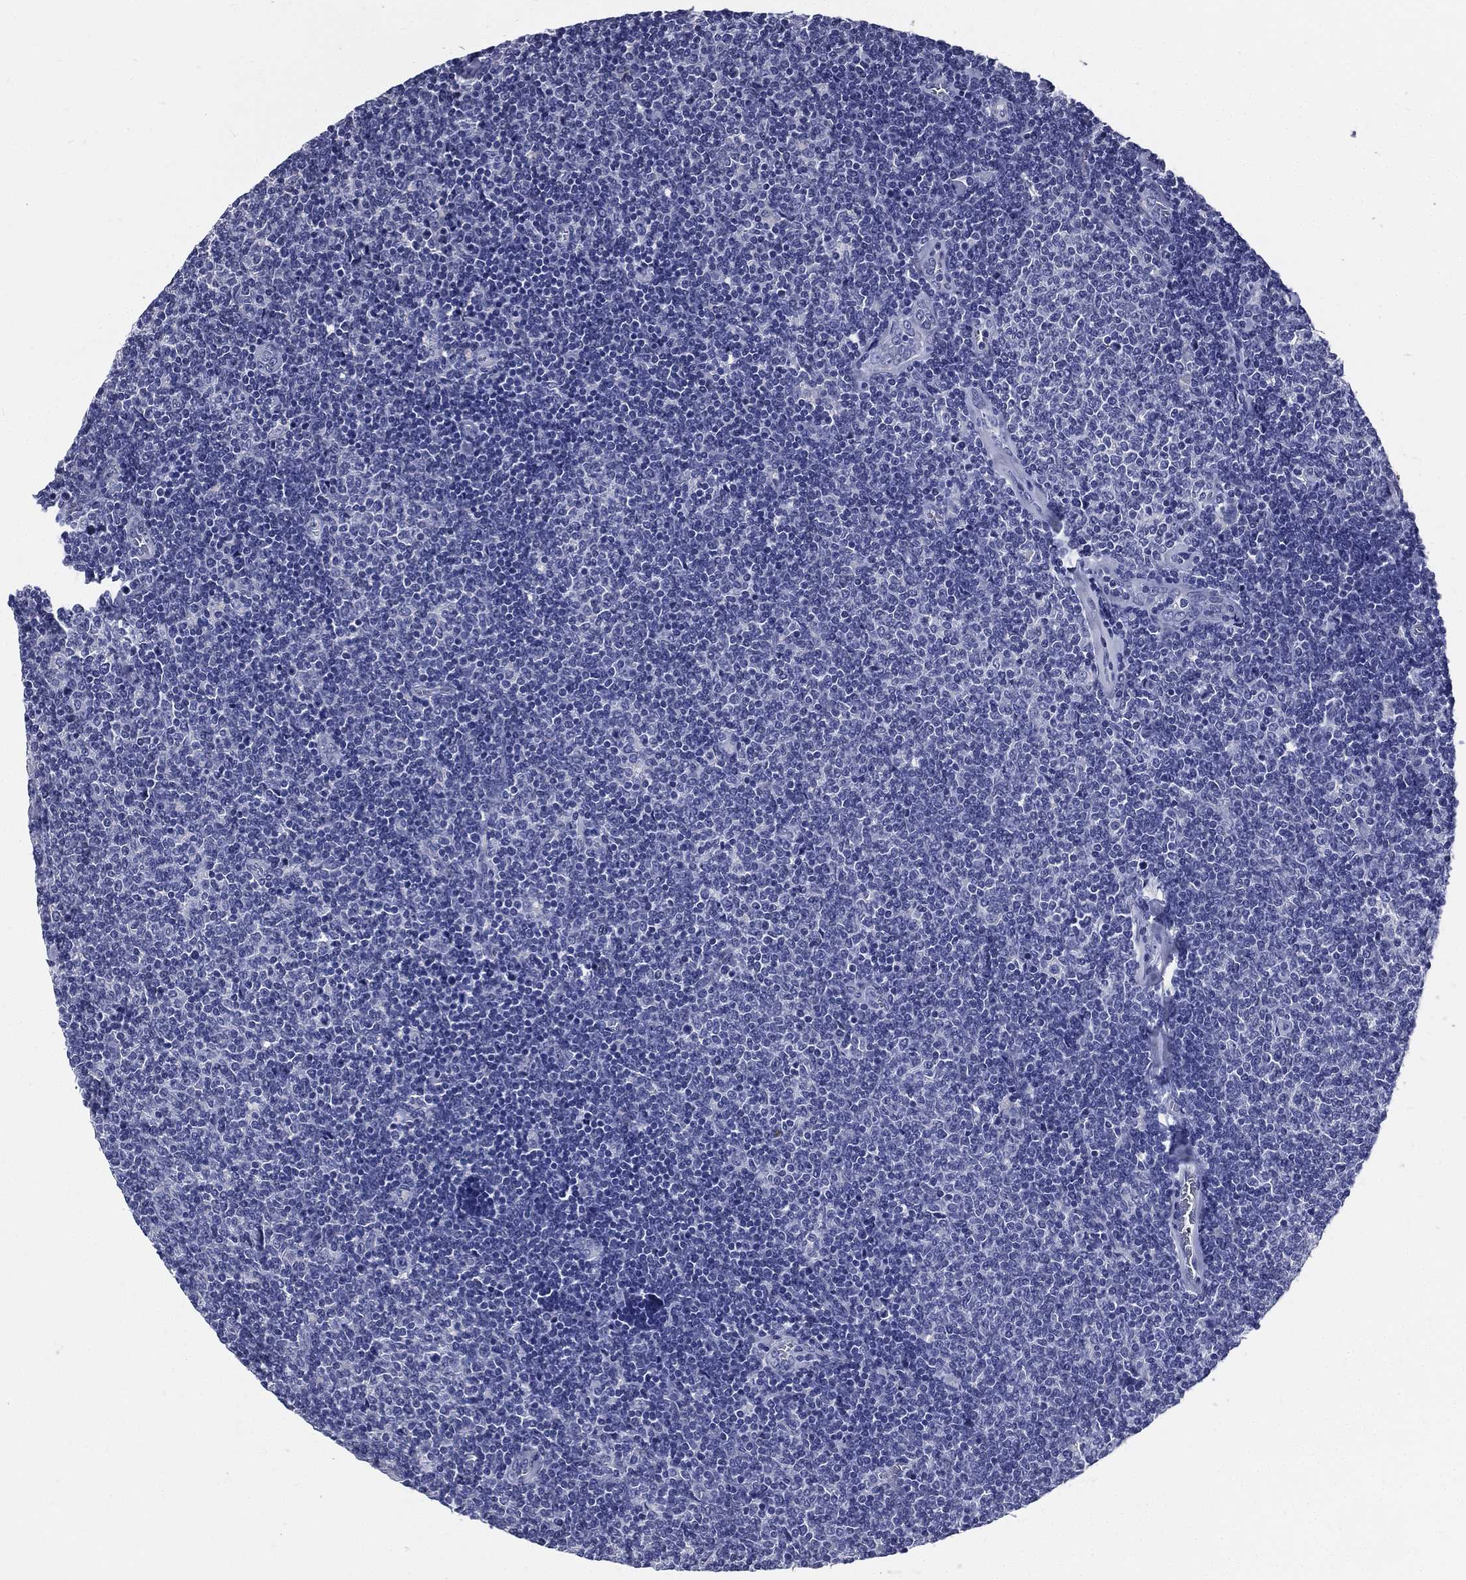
{"staining": {"intensity": "negative", "quantity": "none", "location": "none"}, "tissue": "lymphoma", "cell_type": "Tumor cells", "image_type": "cancer", "snomed": [{"axis": "morphology", "description": "Malignant lymphoma, non-Hodgkin's type, Low grade"}, {"axis": "topography", "description": "Lymph node"}], "caption": "Tumor cells show no significant positivity in low-grade malignant lymphoma, non-Hodgkin's type.", "gene": "DPYS", "patient": {"sex": "male", "age": 52}}